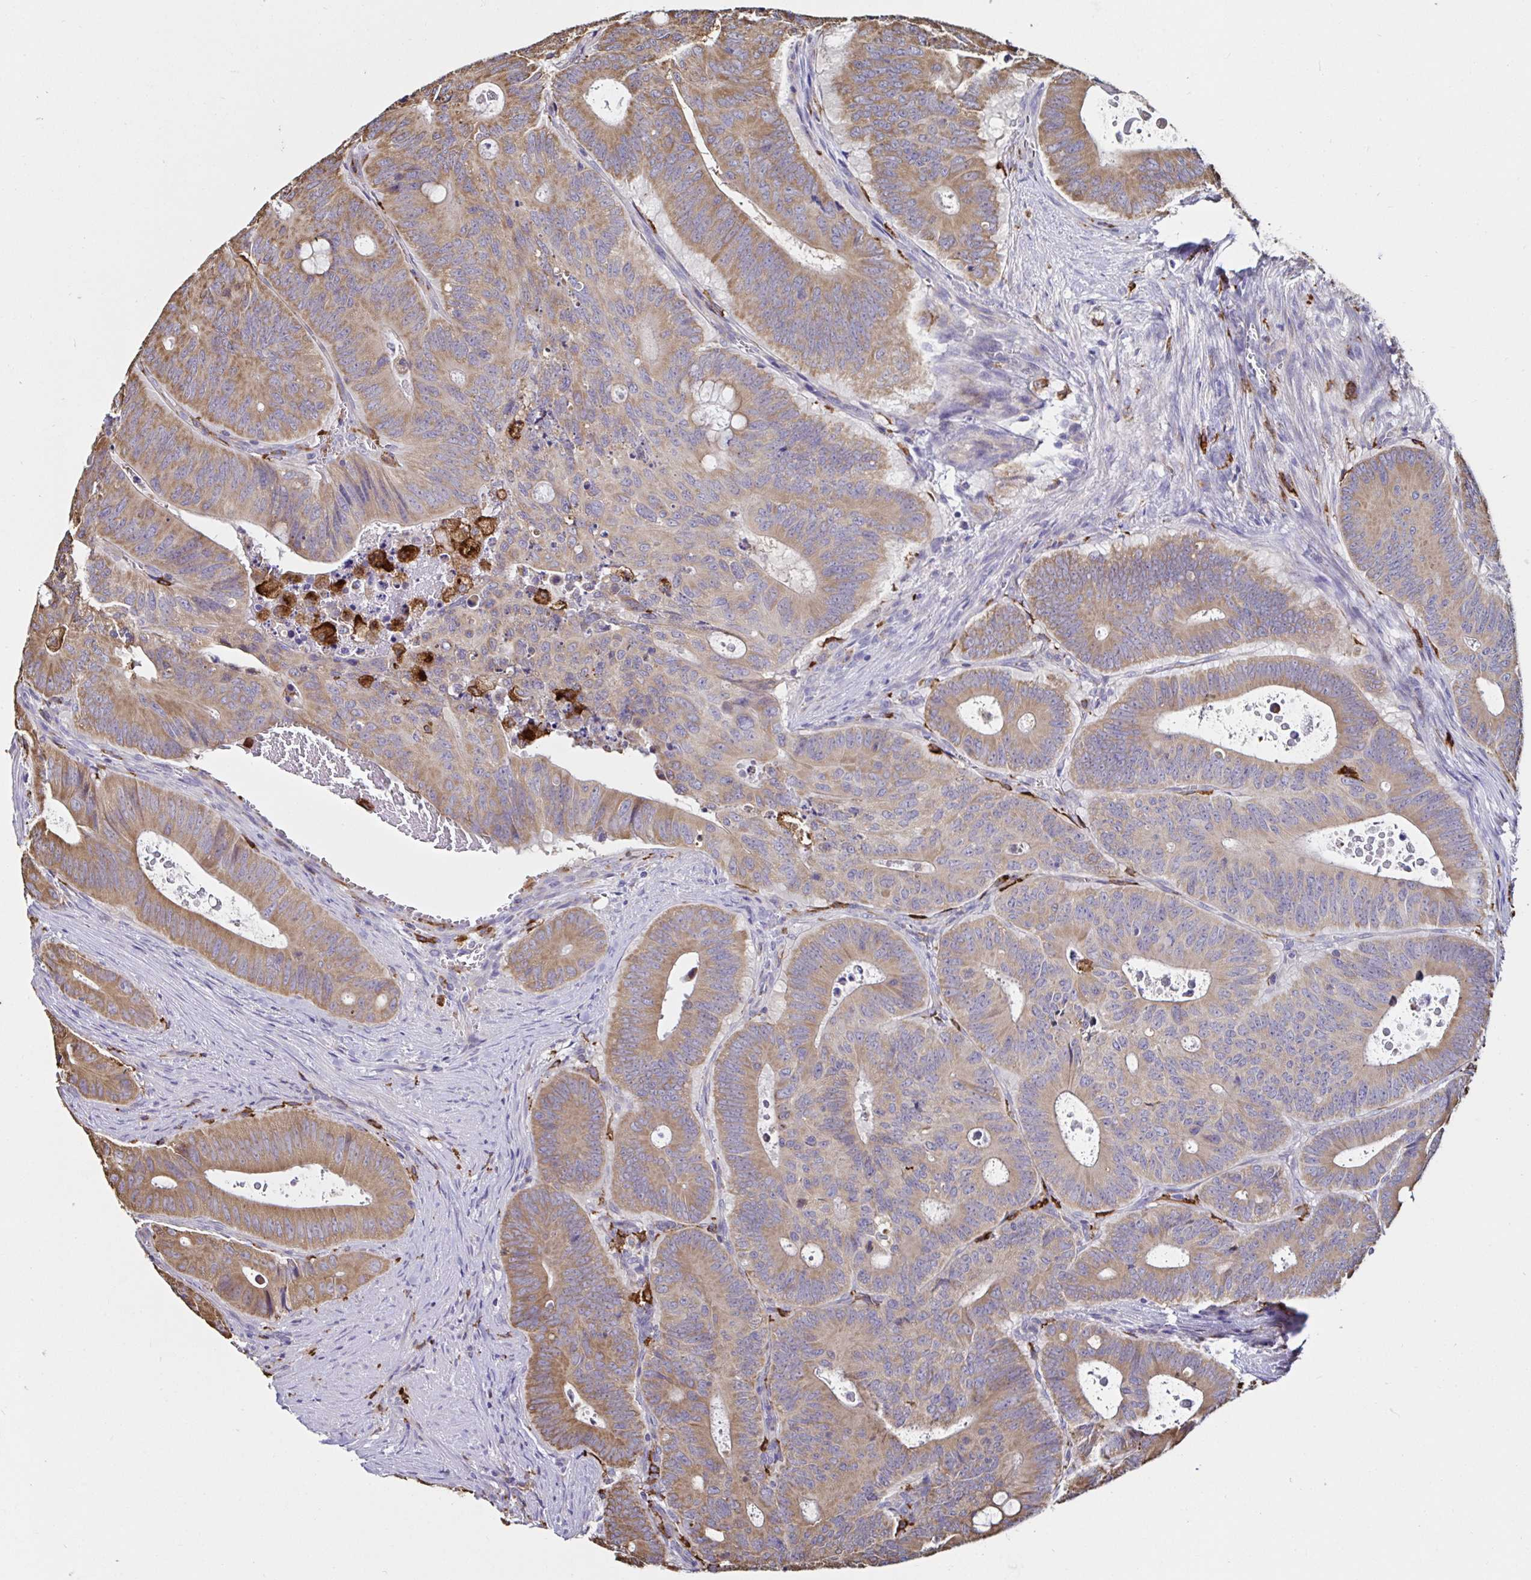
{"staining": {"intensity": "moderate", "quantity": ">75%", "location": "cytoplasmic/membranous"}, "tissue": "colorectal cancer", "cell_type": "Tumor cells", "image_type": "cancer", "snomed": [{"axis": "morphology", "description": "Adenocarcinoma, NOS"}, {"axis": "topography", "description": "Colon"}], "caption": "Immunohistochemistry (IHC) (DAB (3,3'-diaminobenzidine)) staining of colorectal cancer displays moderate cytoplasmic/membranous protein positivity in about >75% of tumor cells.", "gene": "MSR1", "patient": {"sex": "male", "age": 62}}